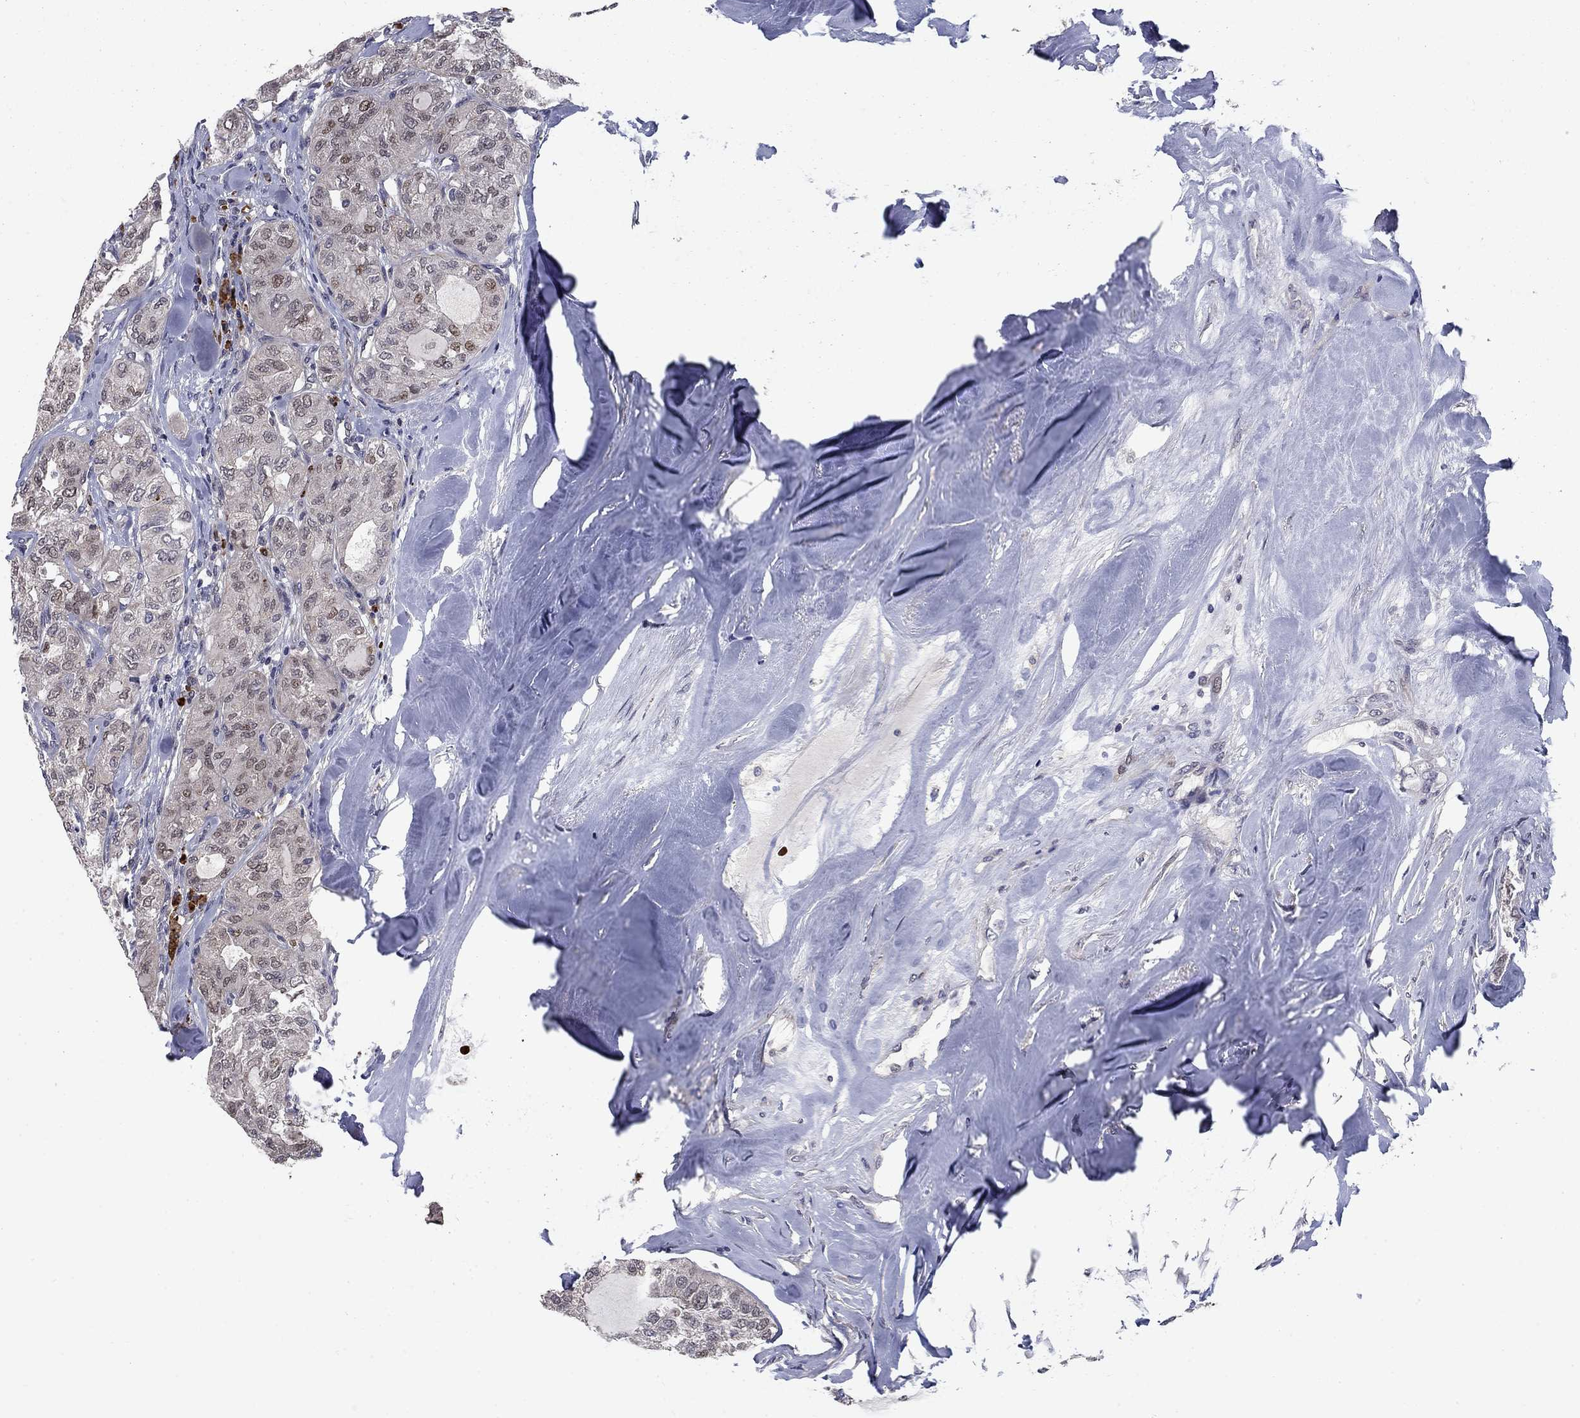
{"staining": {"intensity": "weak", "quantity": "<25%", "location": "nuclear"}, "tissue": "thyroid cancer", "cell_type": "Tumor cells", "image_type": "cancer", "snomed": [{"axis": "morphology", "description": "Follicular adenoma carcinoma, NOS"}, {"axis": "topography", "description": "Thyroid gland"}], "caption": "Tumor cells show no significant protein expression in thyroid cancer (follicular adenoma carcinoma).", "gene": "FAM3B", "patient": {"sex": "male", "age": 75}}